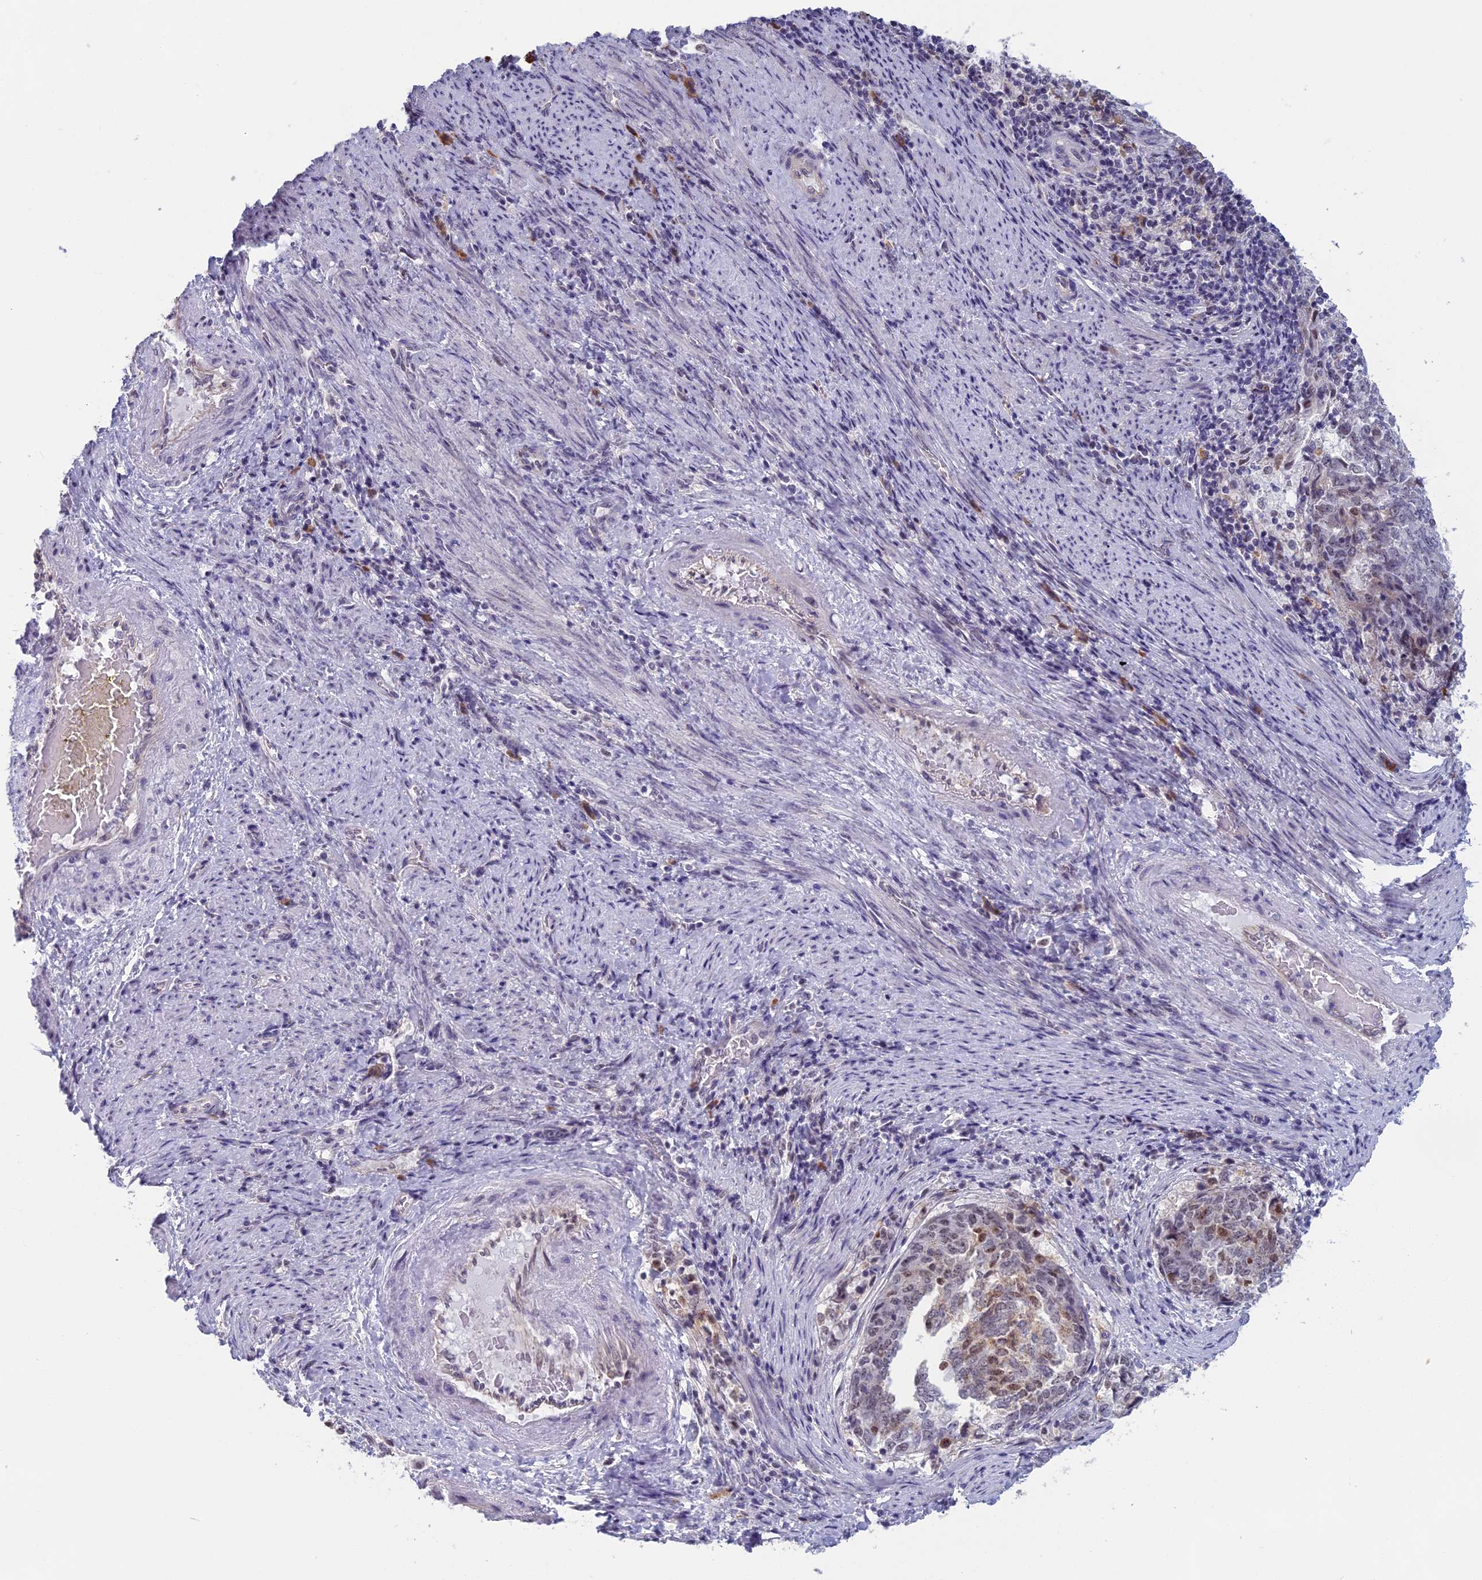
{"staining": {"intensity": "weak", "quantity": "<25%", "location": "nuclear"}, "tissue": "endometrial cancer", "cell_type": "Tumor cells", "image_type": "cancer", "snomed": [{"axis": "morphology", "description": "Adenocarcinoma, NOS"}, {"axis": "topography", "description": "Endometrium"}], "caption": "Immunohistochemistry (IHC) image of adenocarcinoma (endometrial) stained for a protein (brown), which displays no expression in tumor cells. (Immunohistochemistry (IHC), brightfield microscopy, high magnification).", "gene": "MORF4L1", "patient": {"sex": "female", "age": 80}}